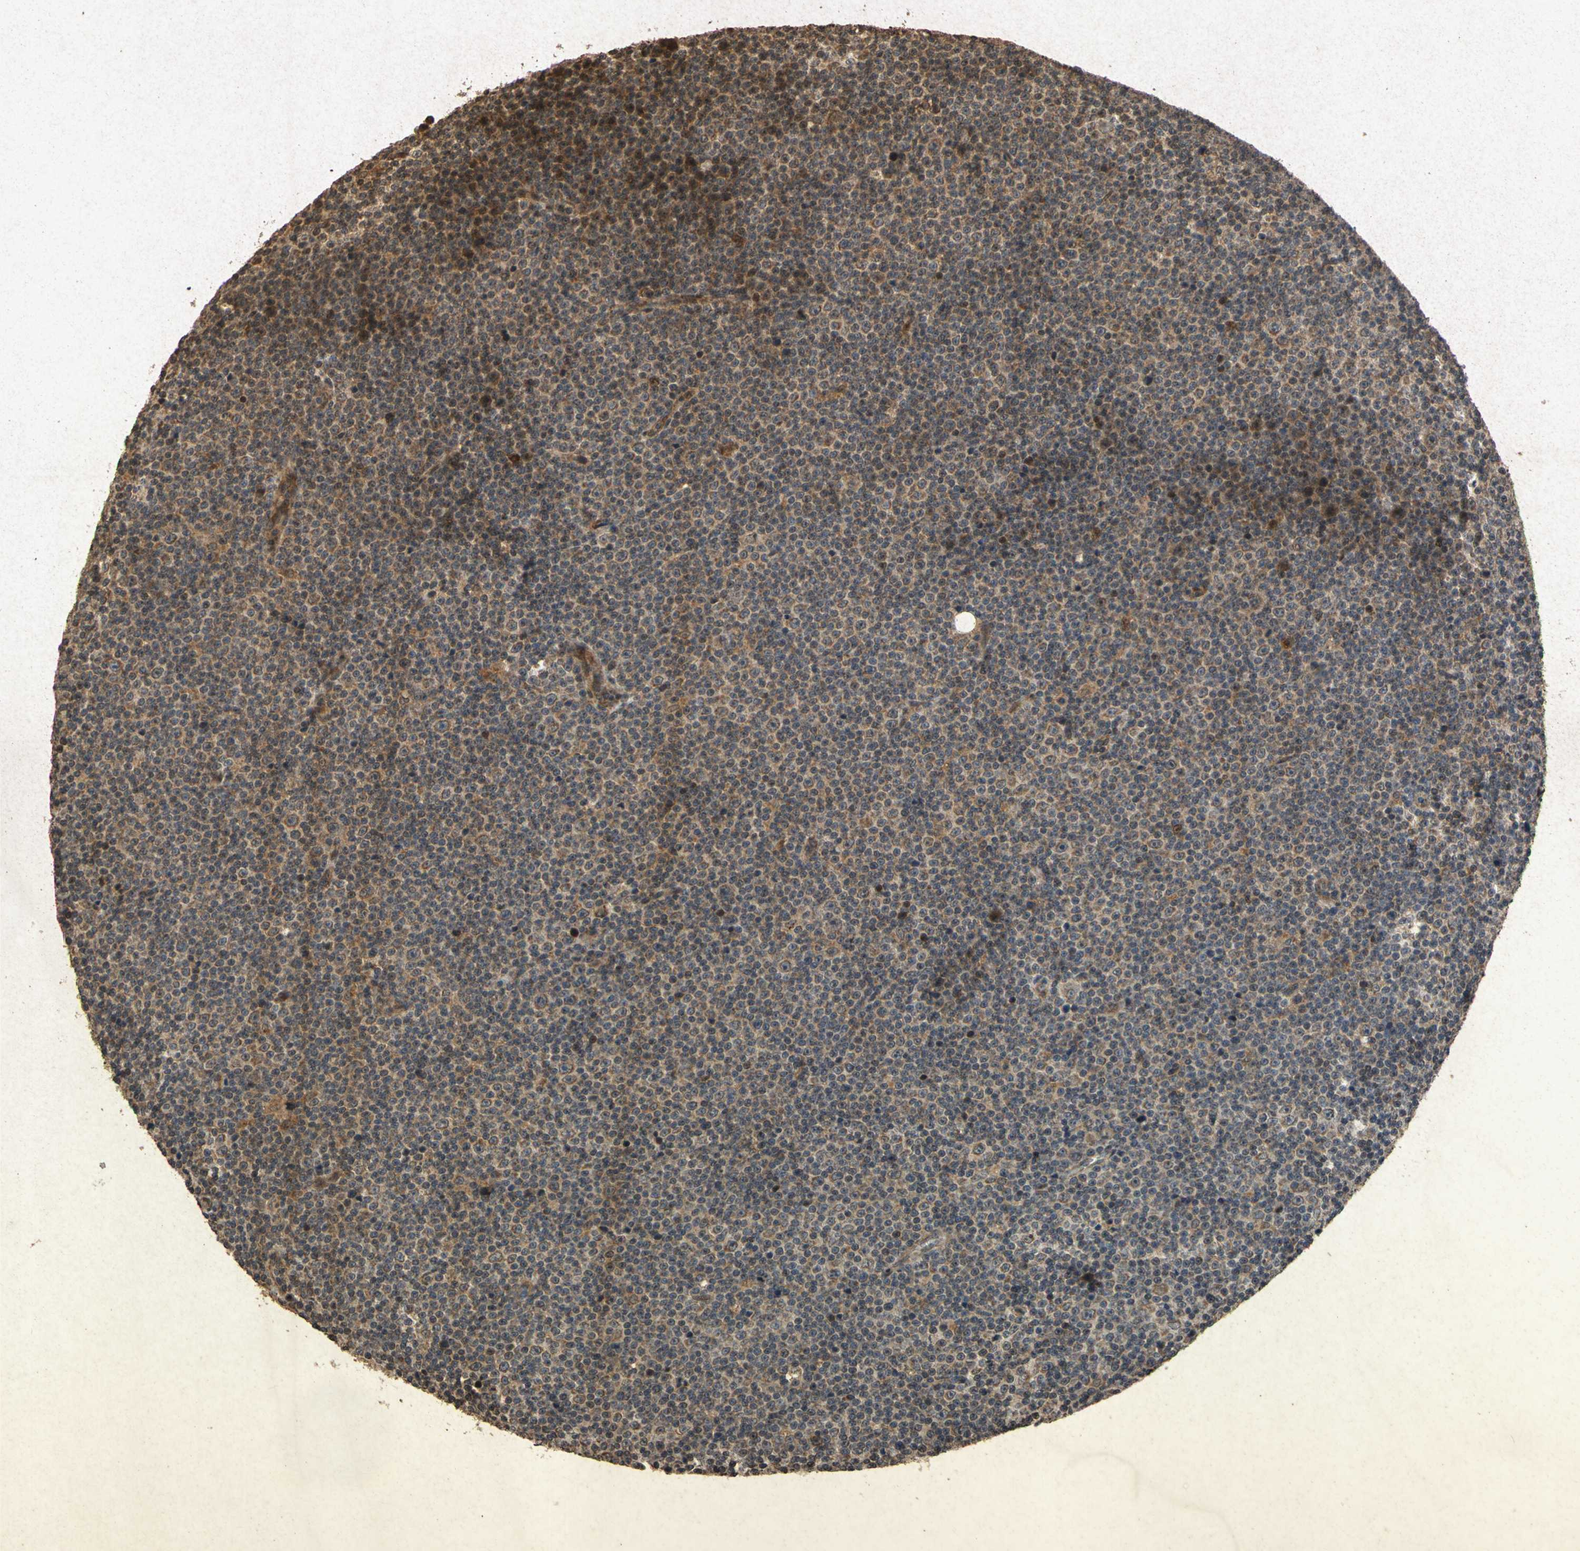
{"staining": {"intensity": "moderate", "quantity": "25%-75%", "location": "cytoplasmic/membranous"}, "tissue": "lymphoma", "cell_type": "Tumor cells", "image_type": "cancer", "snomed": [{"axis": "morphology", "description": "Malignant lymphoma, non-Hodgkin's type, Low grade"}, {"axis": "topography", "description": "Lymph node"}], "caption": "The immunohistochemical stain highlights moderate cytoplasmic/membranous expression in tumor cells of low-grade malignant lymphoma, non-Hodgkin's type tissue.", "gene": "ATP6V1H", "patient": {"sex": "female", "age": 67}}